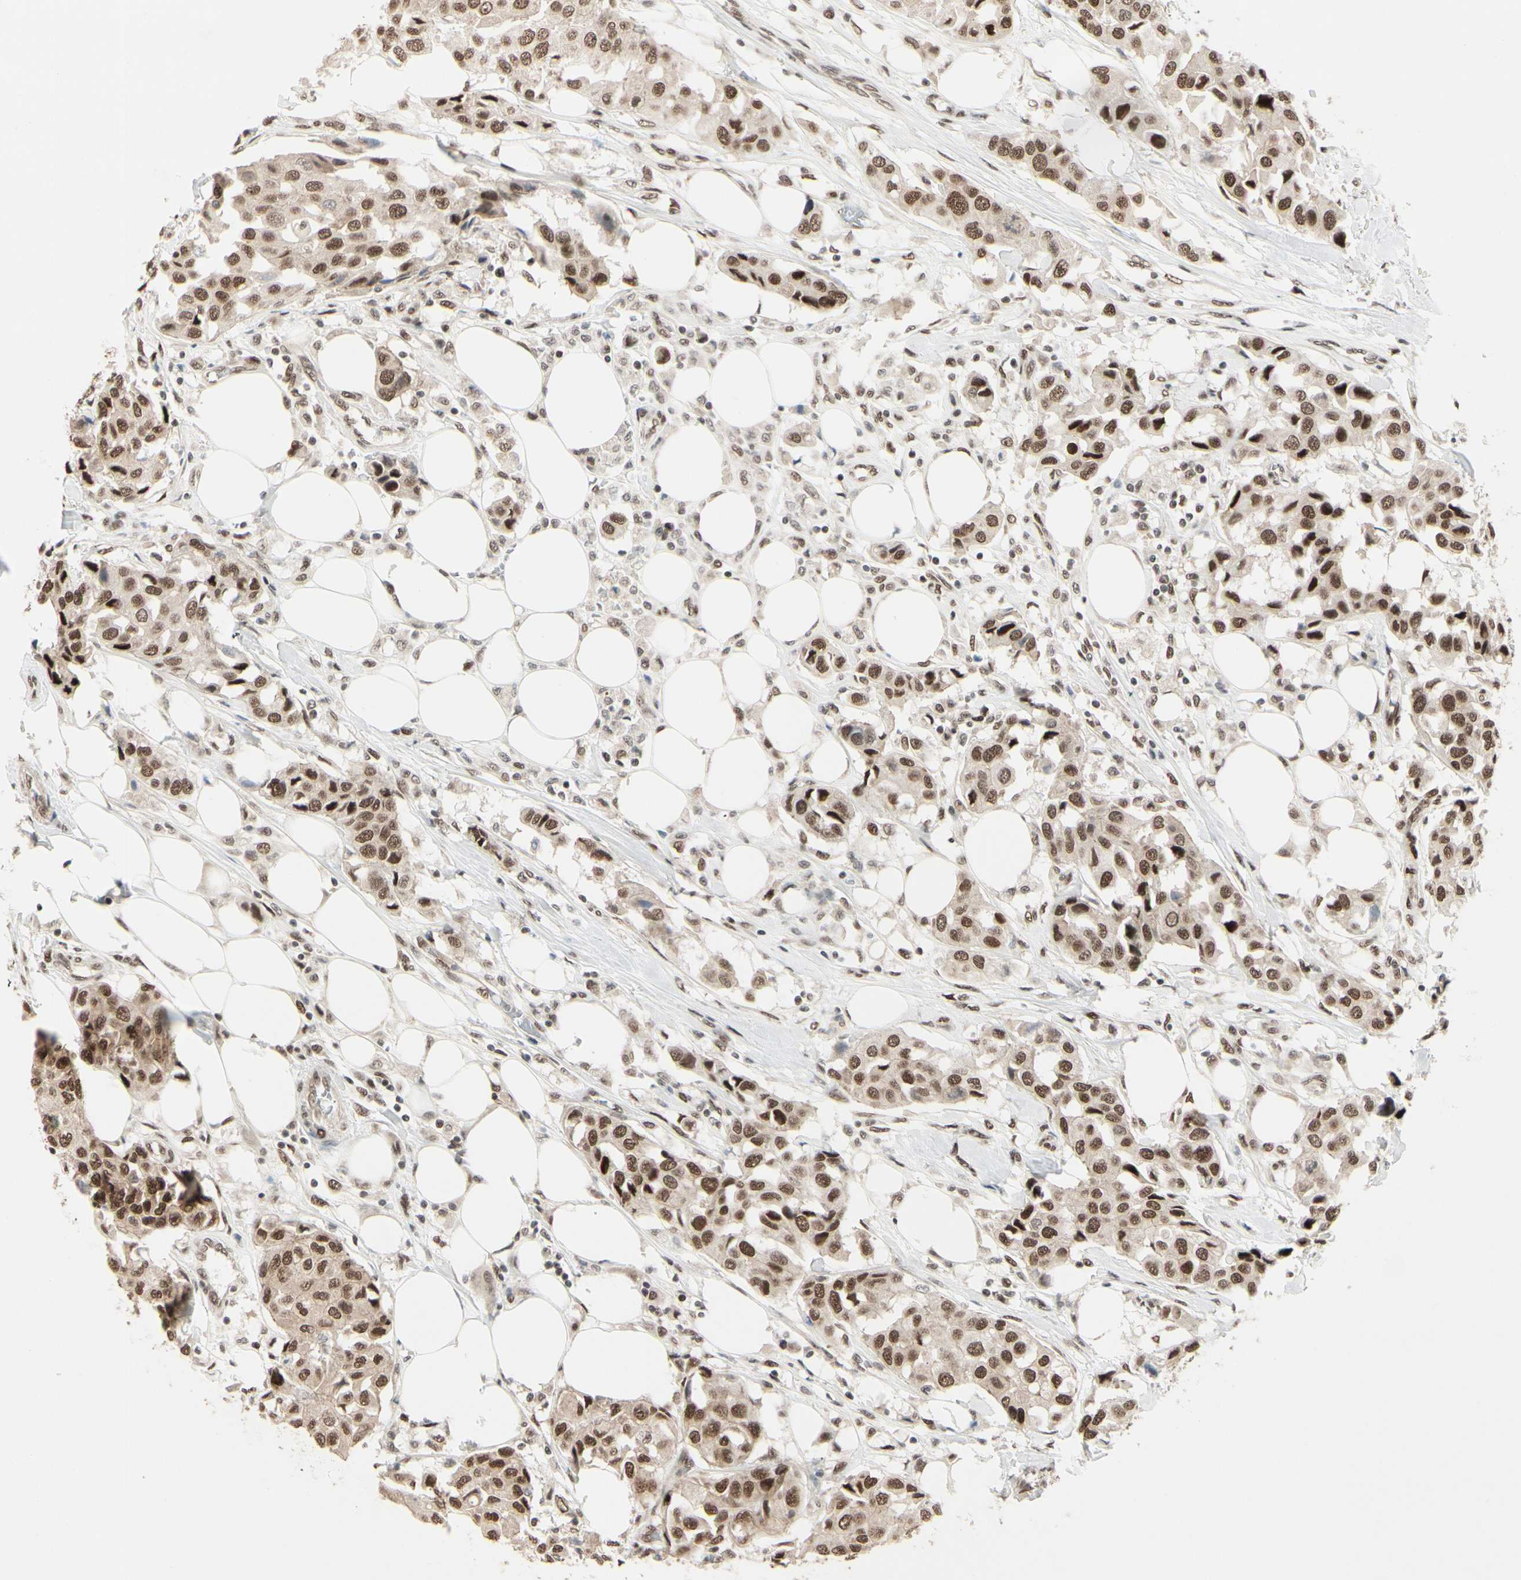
{"staining": {"intensity": "moderate", "quantity": ">75%", "location": "nuclear"}, "tissue": "breast cancer", "cell_type": "Tumor cells", "image_type": "cancer", "snomed": [{"axis": "morphology", "description": "Duct carcinoma"}, {"axis": "topography", "description": "Breast"}], "caption": "A photomicrograph of breast cancer stained for a protein demonstrates moderate nuclear brown staining in tumor cells. The staining was performed using DAB (3,3'-diaminobenzidine) to visualize the protein expression in brown, while the nuclei were stained in blue with hematoxylin (Magnification: 20x).", "gene": "CHAMP1", "patient": {"sex": "female", "age": 80}}